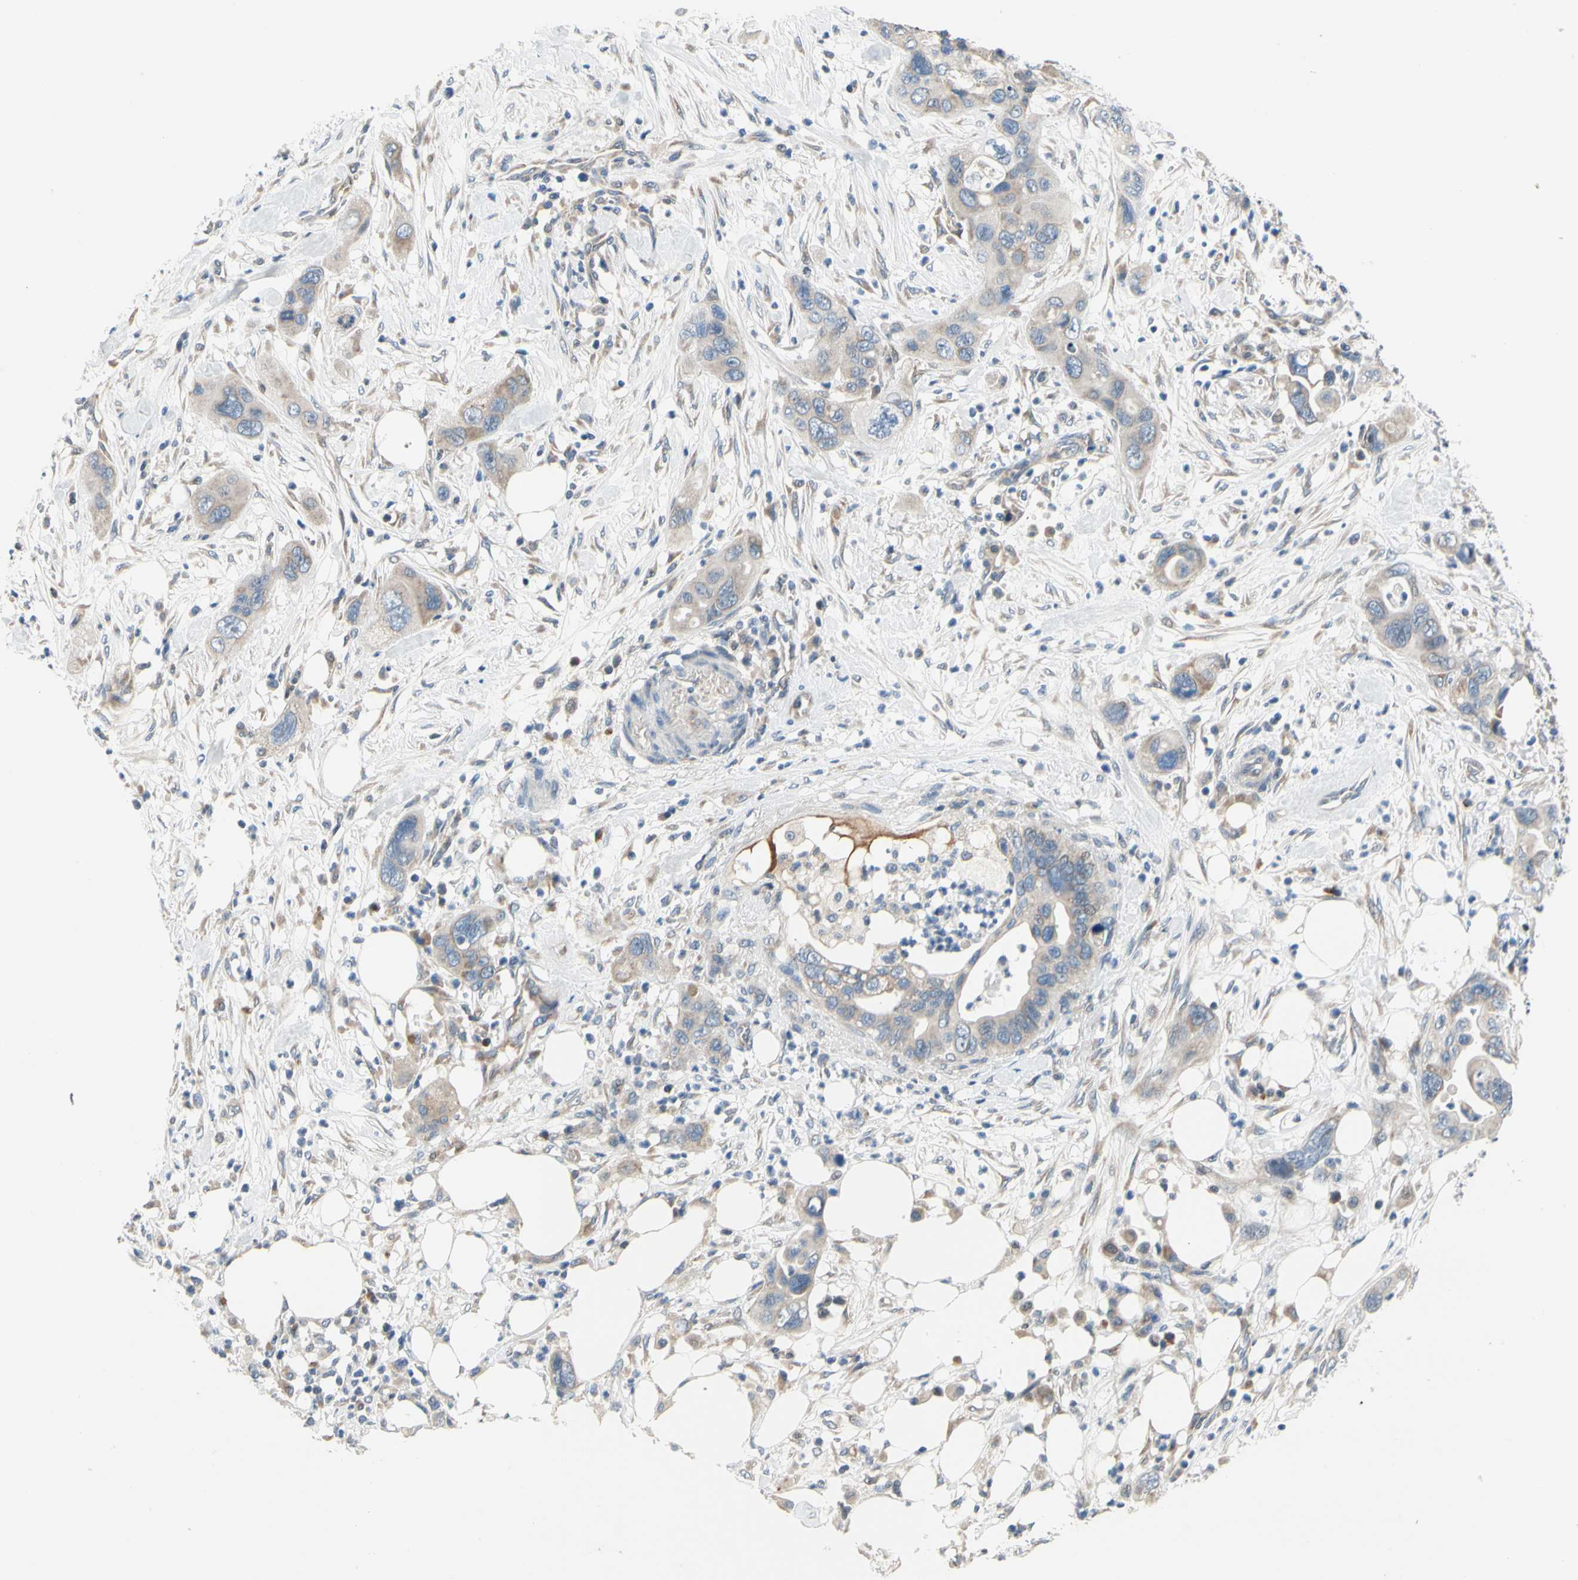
{"staining": {"intensity": "weak", "quantity": "25%-75%", "location": "cytoplasmic/membranous"}, "tissue": "pancreatic cancer", "cell_type": "Tumor cells", "image_type": "cancer", "snomed": [{"axis": "morphology", "description": "Adenocarcinoma, NOS"}, {"axis": "topography", "description": "Pancreas"}], "caption": "Immunohistochemistry of human pancreatic cancer shows low levels of weak cytoplasmic/membranous expression in approximately 25%-75% of tumor cells. The protein is shown in brown color, while the nuclei are stained blue.", "gene": "NFASC", "patient": {"sex": "female", "age": 71}}